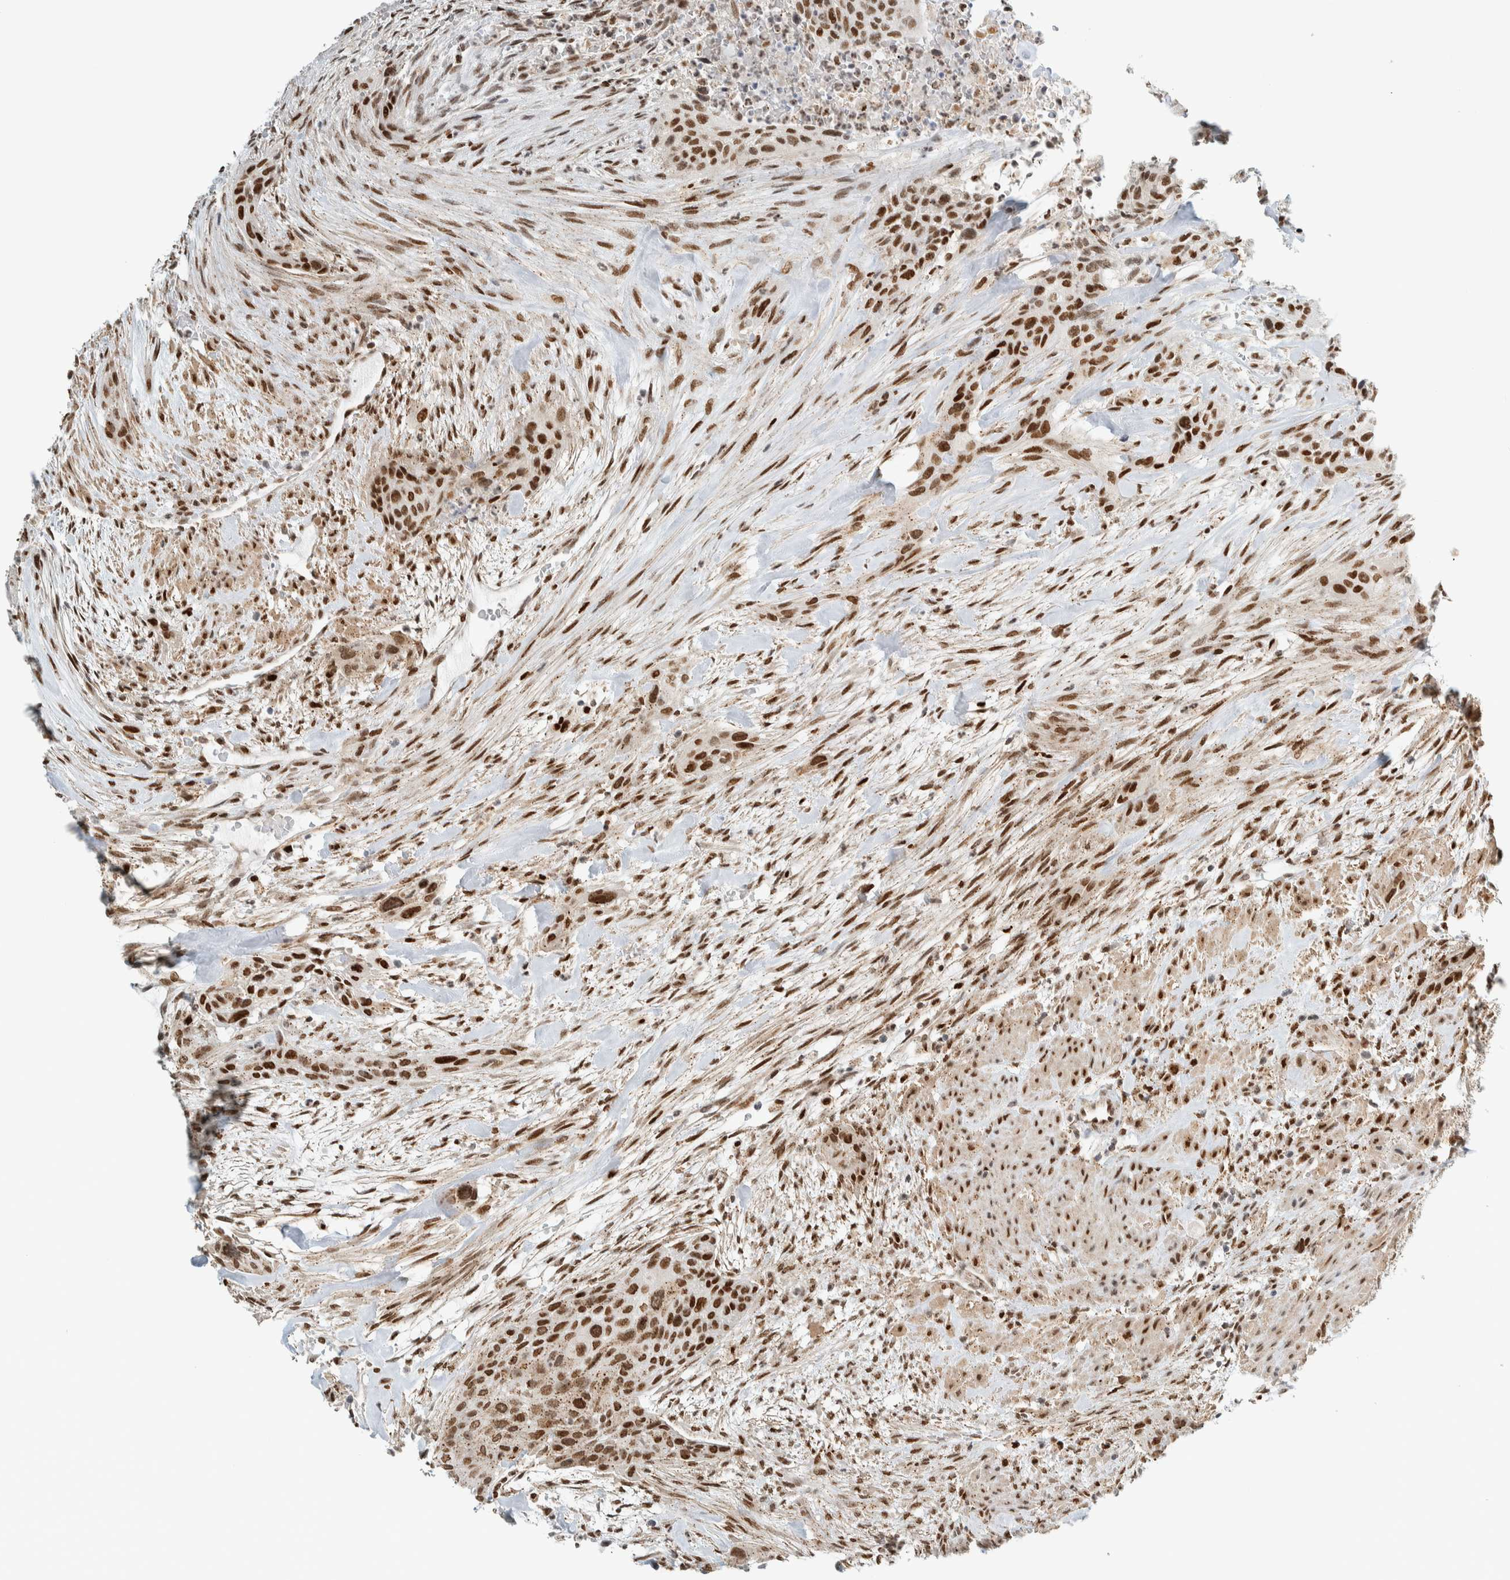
{"staining": {"intensity": "strong", "quantity": ">75%", "location": "nuclear"}, "tissue": "urothelial cancer", "cell_type": "Tumor cells", "image_type": "cancer", "snomed": [{"axis": "morphology", "description": "Urothelial carcinoma, High grade"}, {"axis": "topography", "description": "Urinary bladder"}], "caption": "A brown stain highlights strong nuclear positivity of a protein in human high-grade urothelial carcinoma tumor cells. (DAB IHC with brightfield microscopy, high magnification).", "gene": "TFE3", "patient": {"sex": "male", "age": 35}}